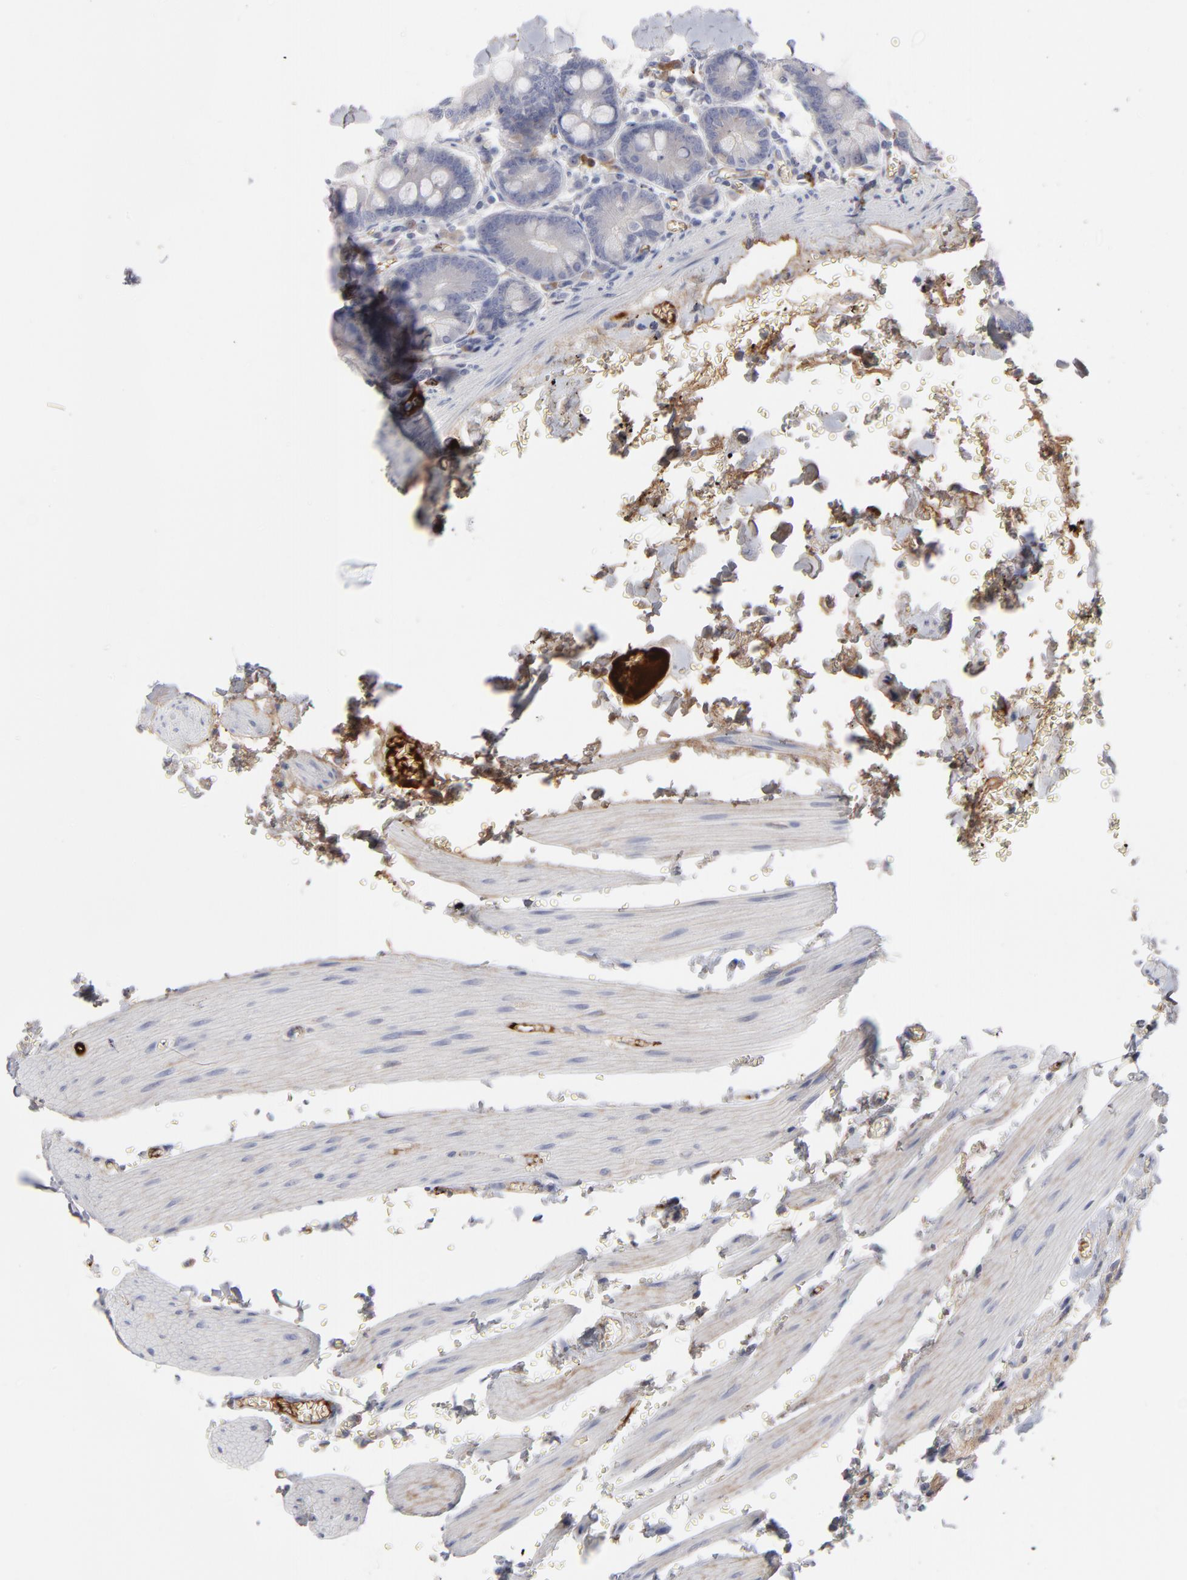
{"staining": {"intensity": "negative", "quantity": "none", "location": "none"}, "tissue": "small intestine", "cell_type": "Glandular cells", "image_type": "normal", "snomed": [{"axis": "morphology", "description": "Normal tissue, NOS"}, {"axis": "topography", "description": "Small intestine"}], "caption": "Glandular cells are negative for brown protein staining in normal small intestine. (DAB immunohistochemistry (IHC), high magnification).", "gene": "CCR3", "patient": {"sex": "male", "age": 71}}